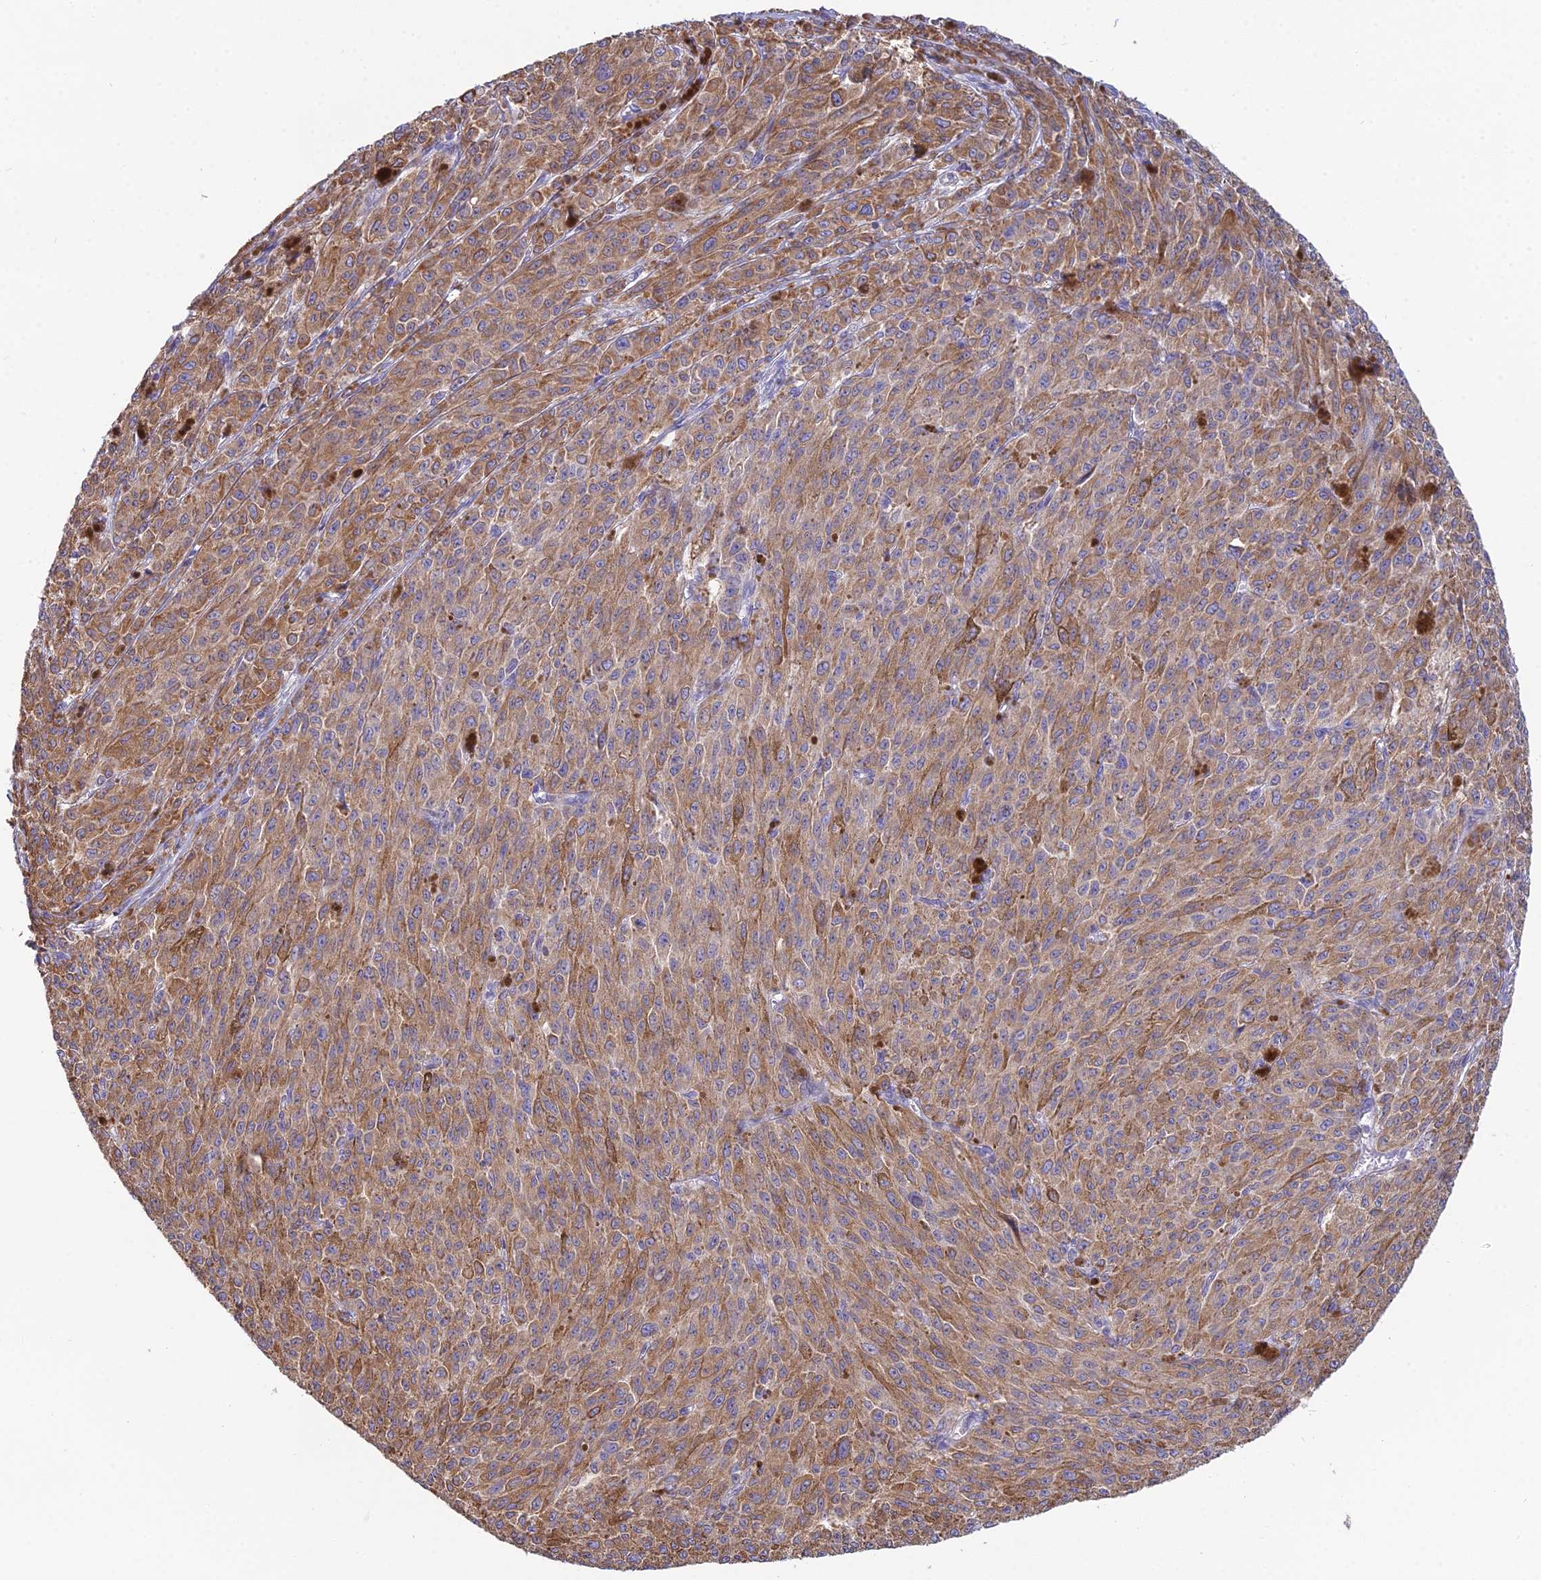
{"staining": {"intensity": "moderate", "quantity": ">75%", "location": "cytoplasmic/membranous"}, "tissue": "melanoma", "cell_type": "Tumor cells", "image_type": "cancer", "snomed": [{"axis": "morphology", "description": "Malignant melanoma, NOS"}, {"axis": "topography", "description": "Skin"}], "caption": "Malignant melanoma stained with IHC displays moderate cytoplasmic/membranous positivity in about >75% of tumor cells.", "gene": "HM13", "patient": {"sex": "female", "age": 52}}